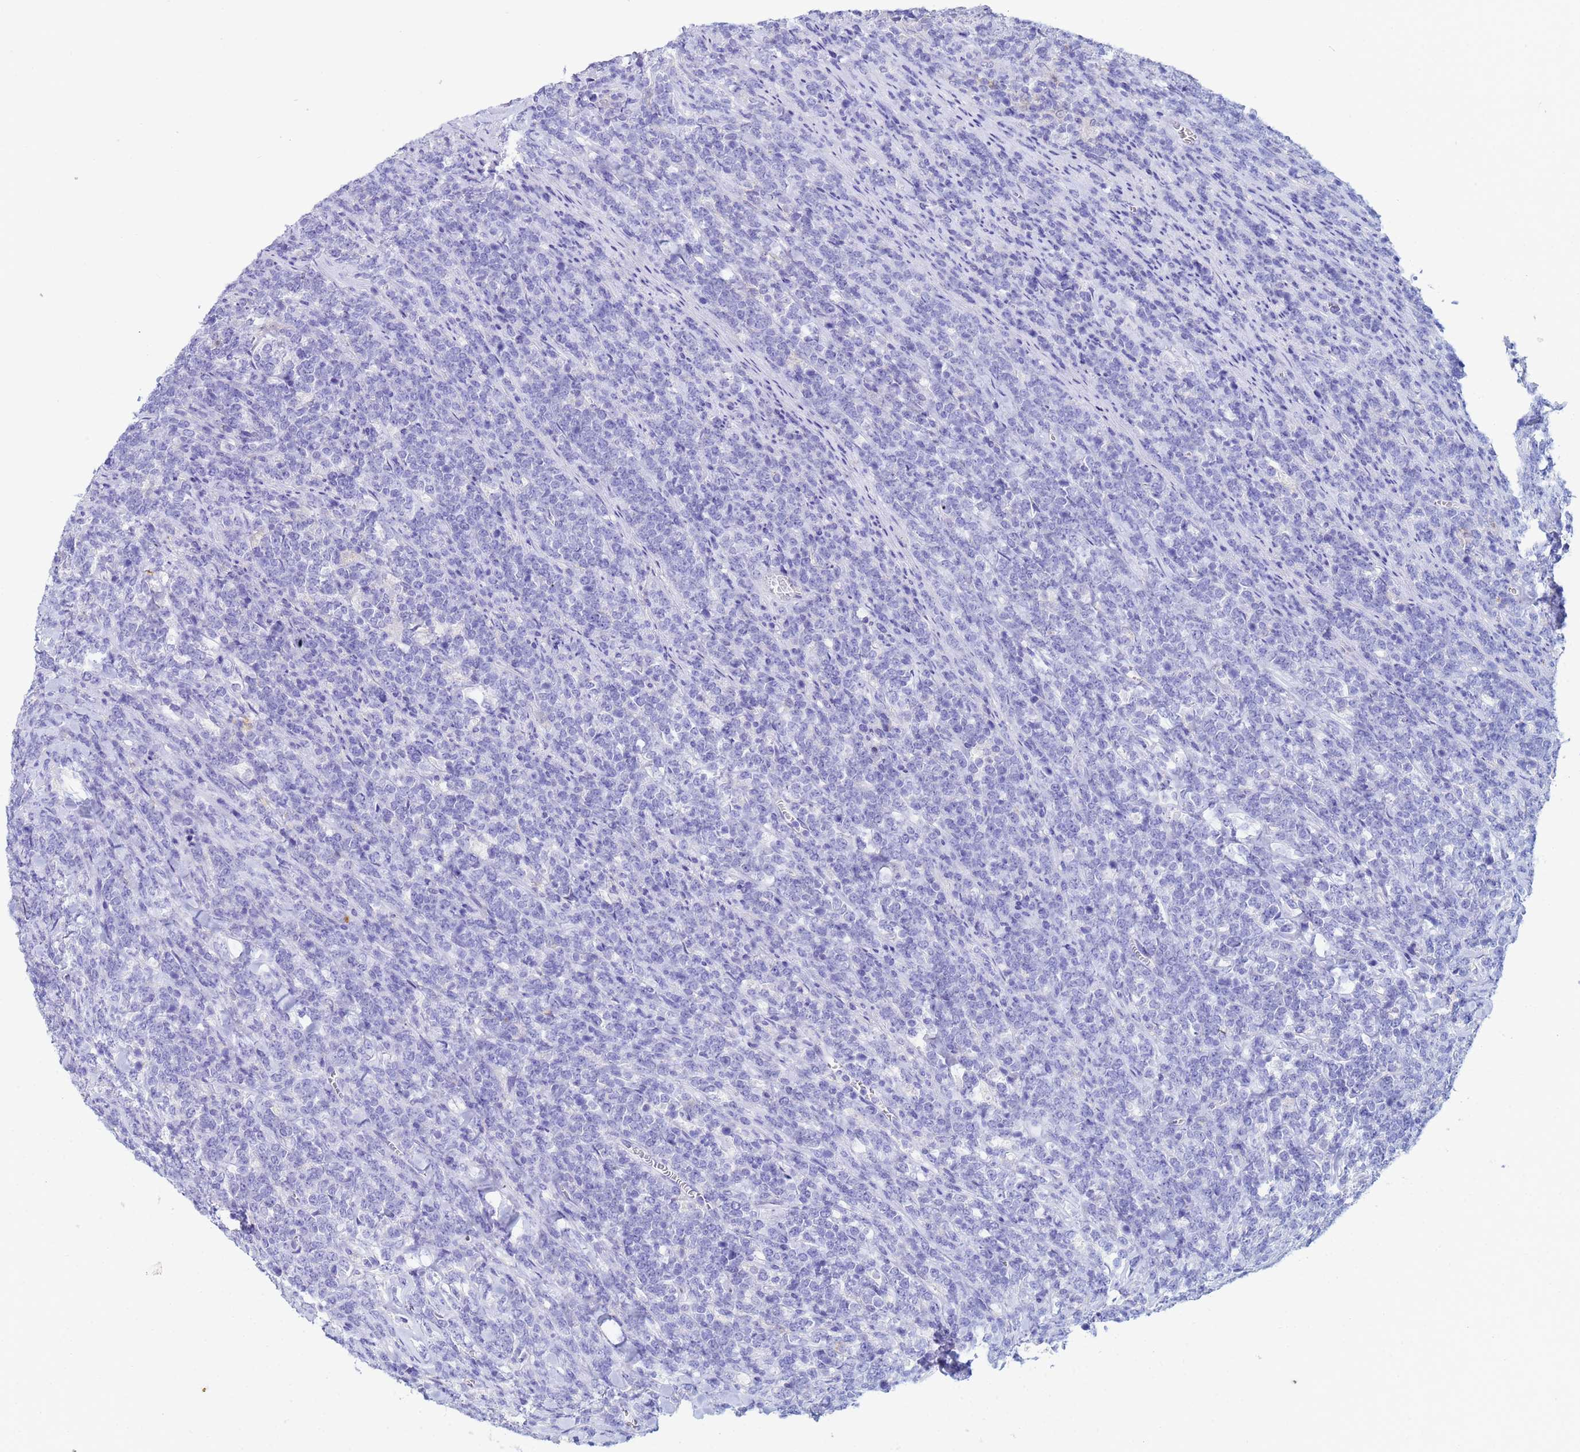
{"staining": {"intensity": "negative", "quantity": "none", "location": "none"}, "tissue": "lymphoma", "cell_type": "Tumor cells", "image_type": "cancer", "snomed": [{"axis": "morphology", "description": "Malignant lymphoma, non-Hodgkin's type, High grade"}, {"axis": "topography", "description": "Small intestine"}], "caption": "Immunohistochemical staining of high-grade malignant lymphoma, non-Hodgkin's type shows no significant expression in tumor cells.", "gene": "CSTB", "patient": {"sex": "male", "age": 8}}